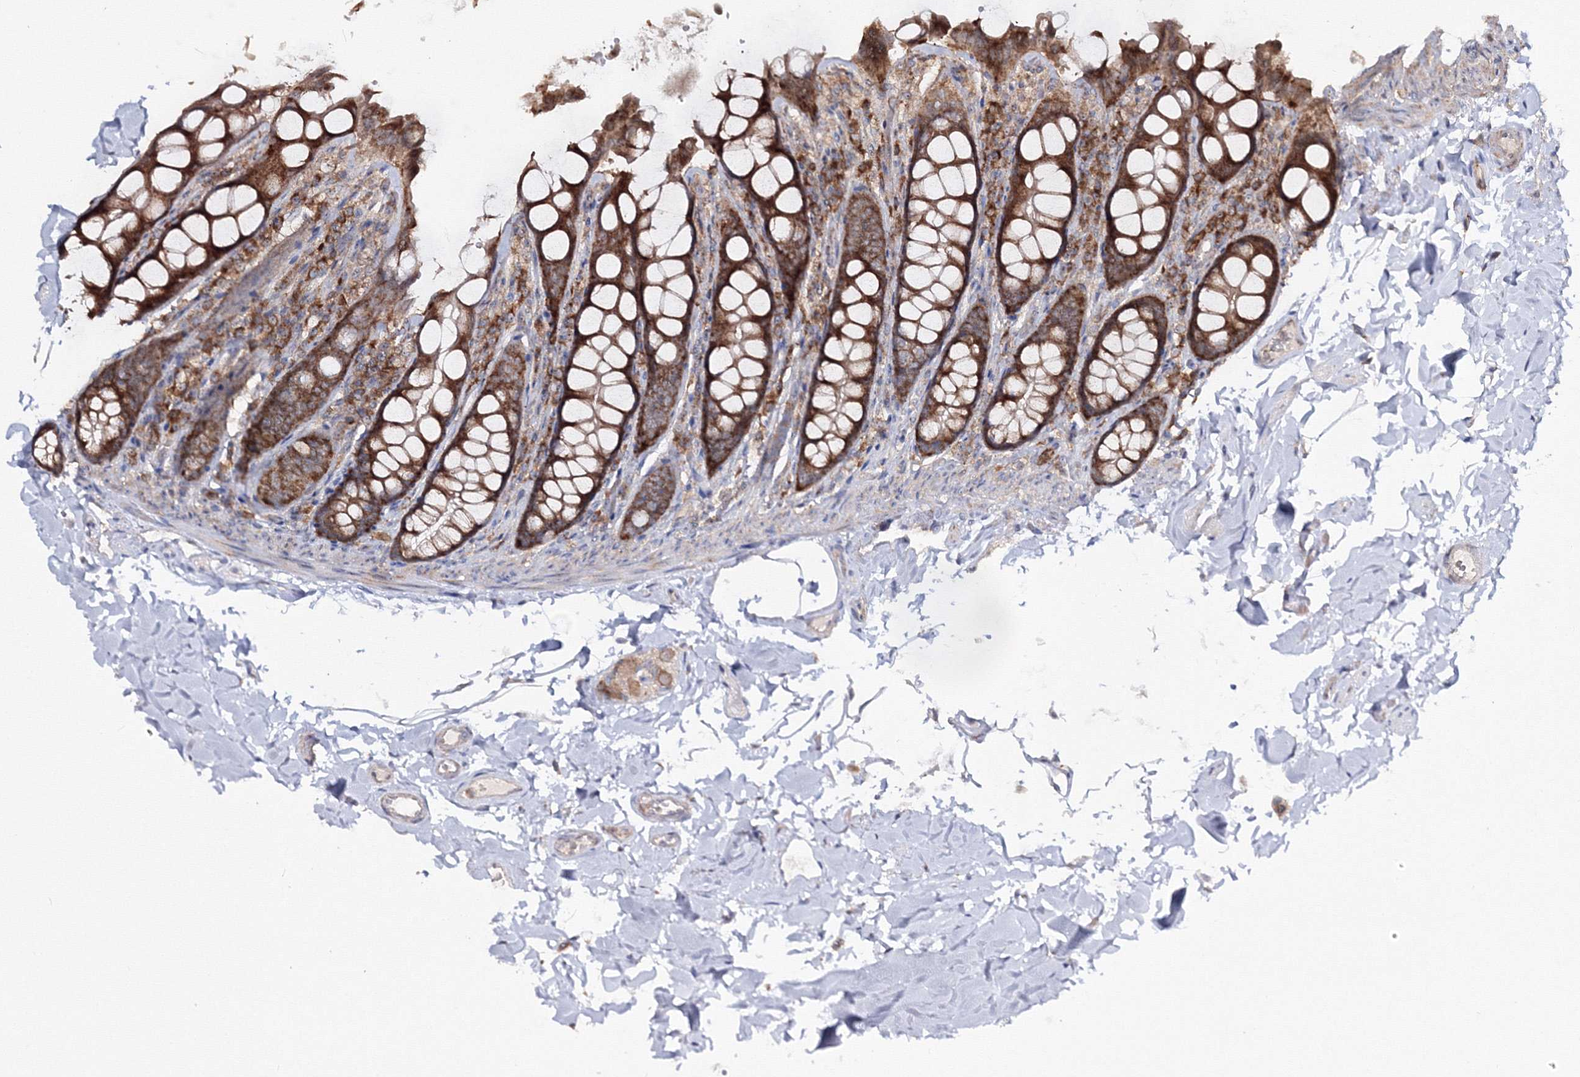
{"staining": {"intensity": "weak", "quantity": ">75%", "location": "cytoplasmic/membranous"}, "tissue": "colon", "cell_type": "Endothelial cells", "image_type": "normal", "snomed": [{"axis": "morphology", "description": "Normal tissue, NOS"}, {"axis": "topography", "description": "Colon"}, {"axis": "topography", "description": "Peripheral nerve tissue"}], "caption": "Colon stained with DAB immunohistochemistry (IHC) exhibits low levels of weak cytoplasmic/membranous positivity in about >75% of endothelial cells.", "gene": "PEX13", "patient": {"sex": "female", "age": 61}}